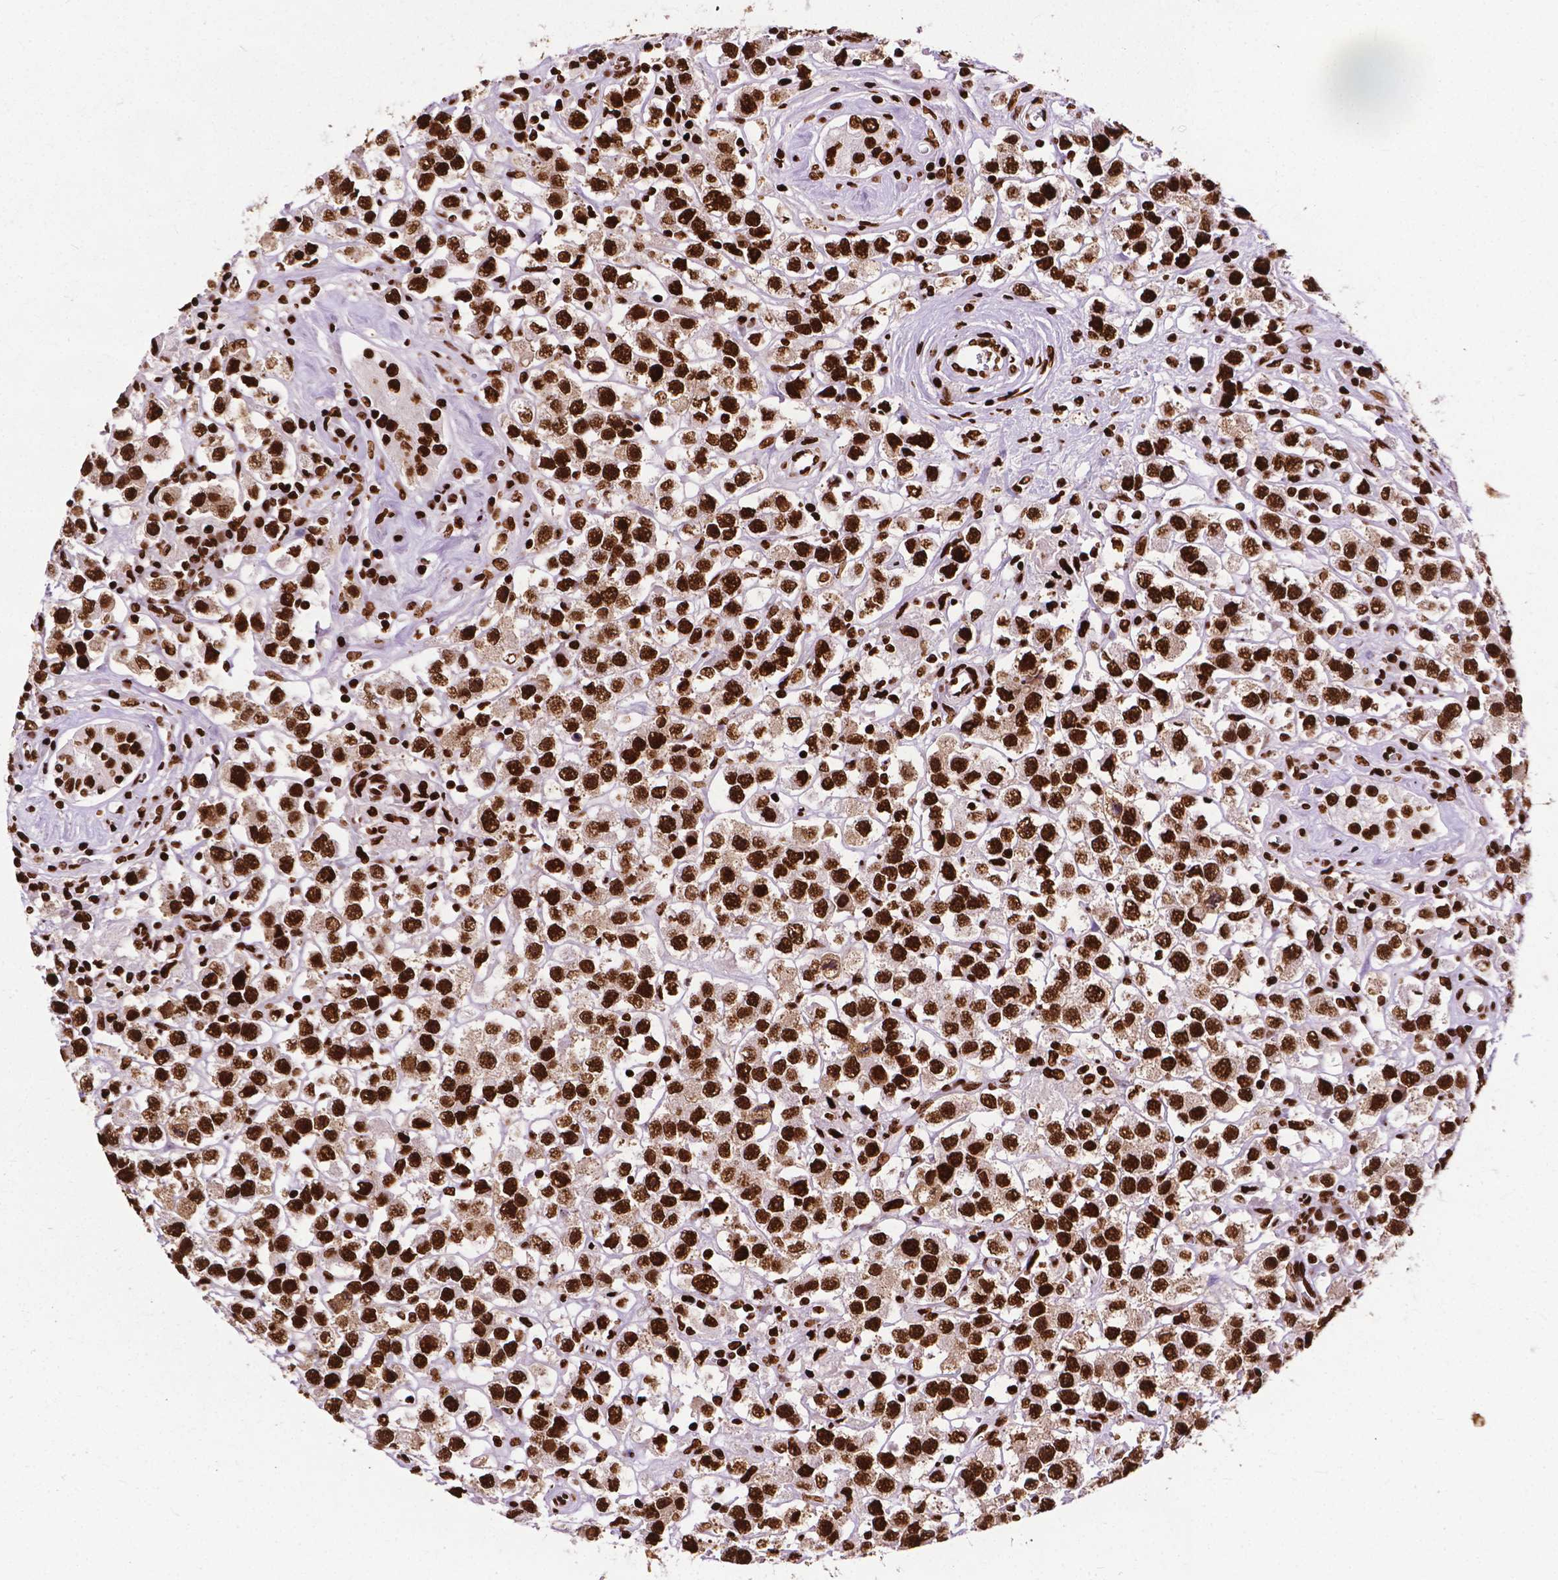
{"staining": {"intensity": "strong", "quantity": ">75%", "location": "nuclear"}, "tissue": "testis cancer", "cell_type": "Tumor cells", "image_type": "cancer", "snomed": [{"axis": "morphology", "description": "Seminoma, NOS"}, {"axis": "topography", "description": "Testis"}], "caption": "Seminoma (testis) was stained to show a protein in brown. There is high levels of strong nuclear staining in approximately >75% of tumor cells.", "gene": "SMIM5", "patient": {"sex": "male", "age": 45}}